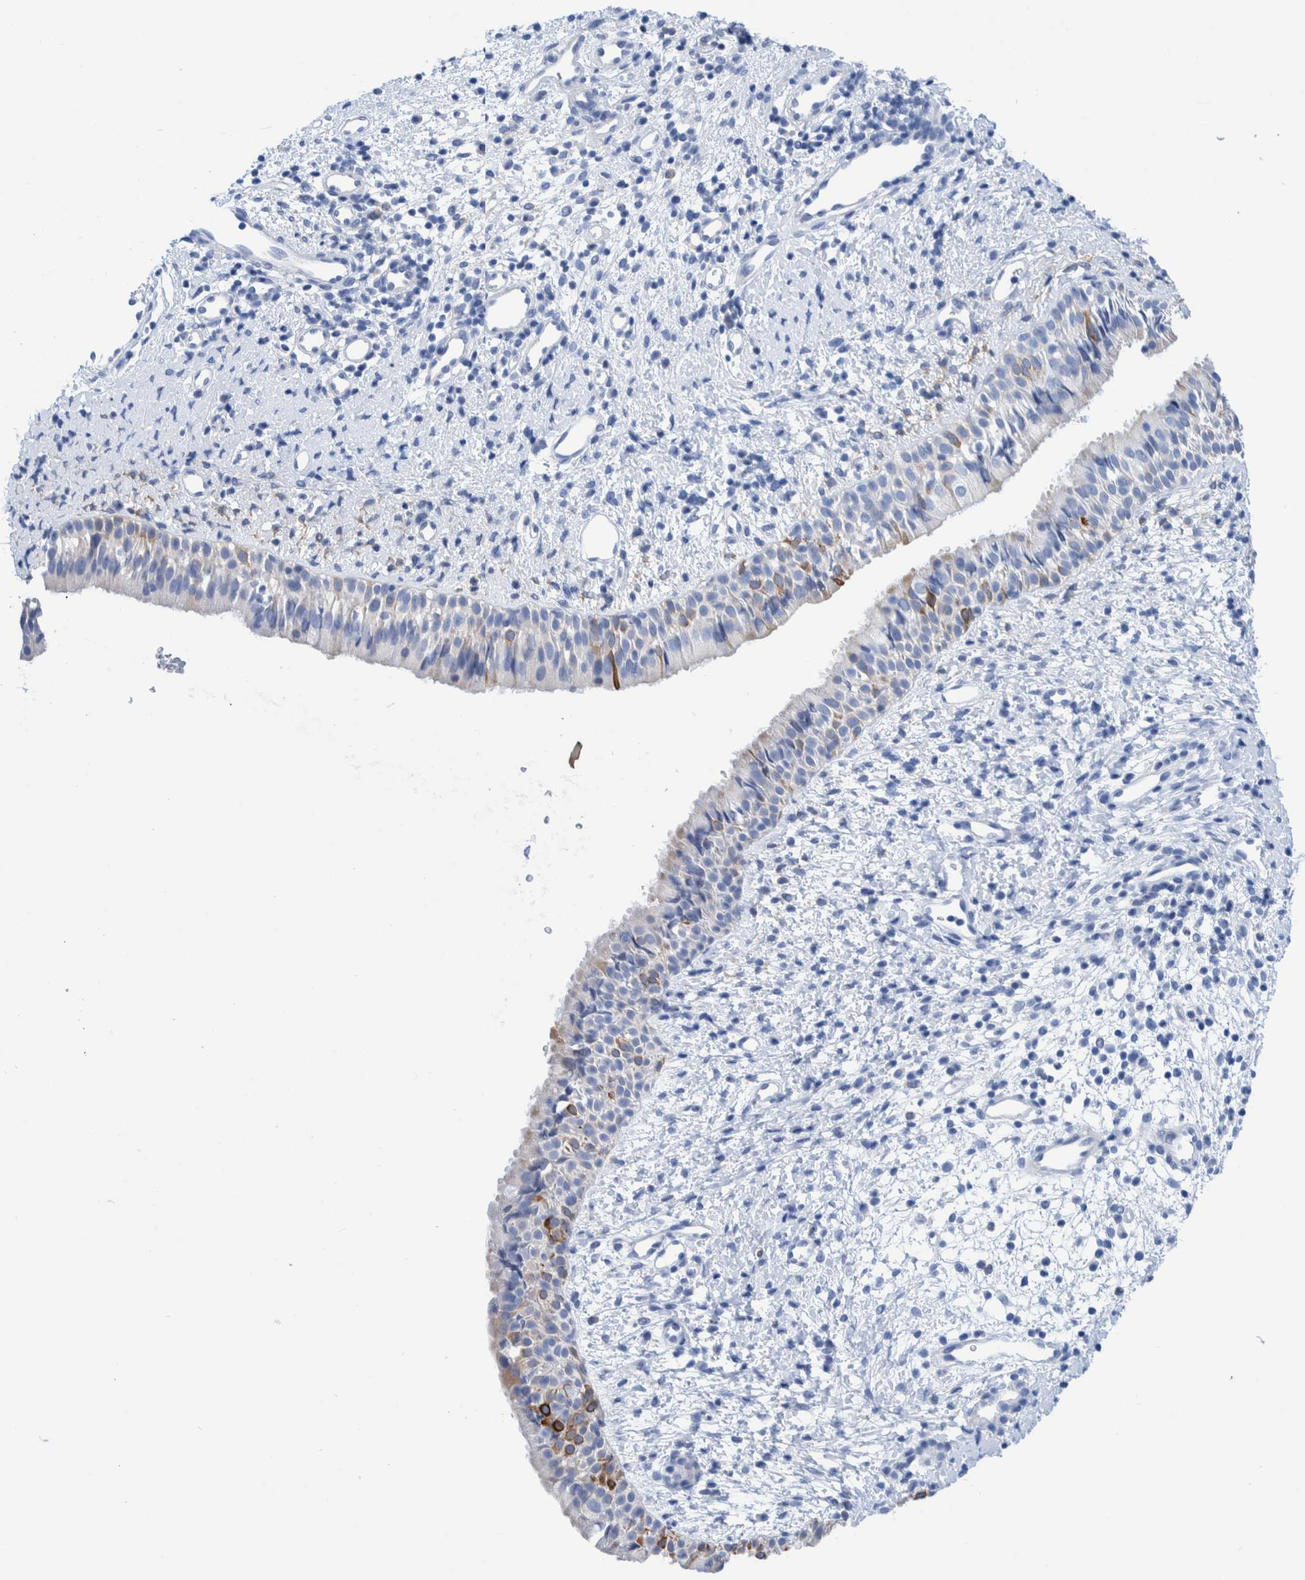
{"staining": {"intensity": "negative", "quantity": "none", "location": "none"}, "tissue": "nasopharynx", "cell_type": "Respiratory epithelial cells", "image_type": "normal", "snomed": [{"axis": "morphology", "description": "Normal tissue, NOS"}, {"axis": "topography", "description": "Nasopharynx"}], "caption": "Immunohistochemistry (IHC) histopathology image of benign nasopharynx stained for a protein (brown), which shows no expression in respiratory epithelial cells. (Brightfield microscopy of DAB immunohistochemistry (IHC) at high magnification).", "gene": "KRT14", "patient": {"sex": "male", "age": 22}}